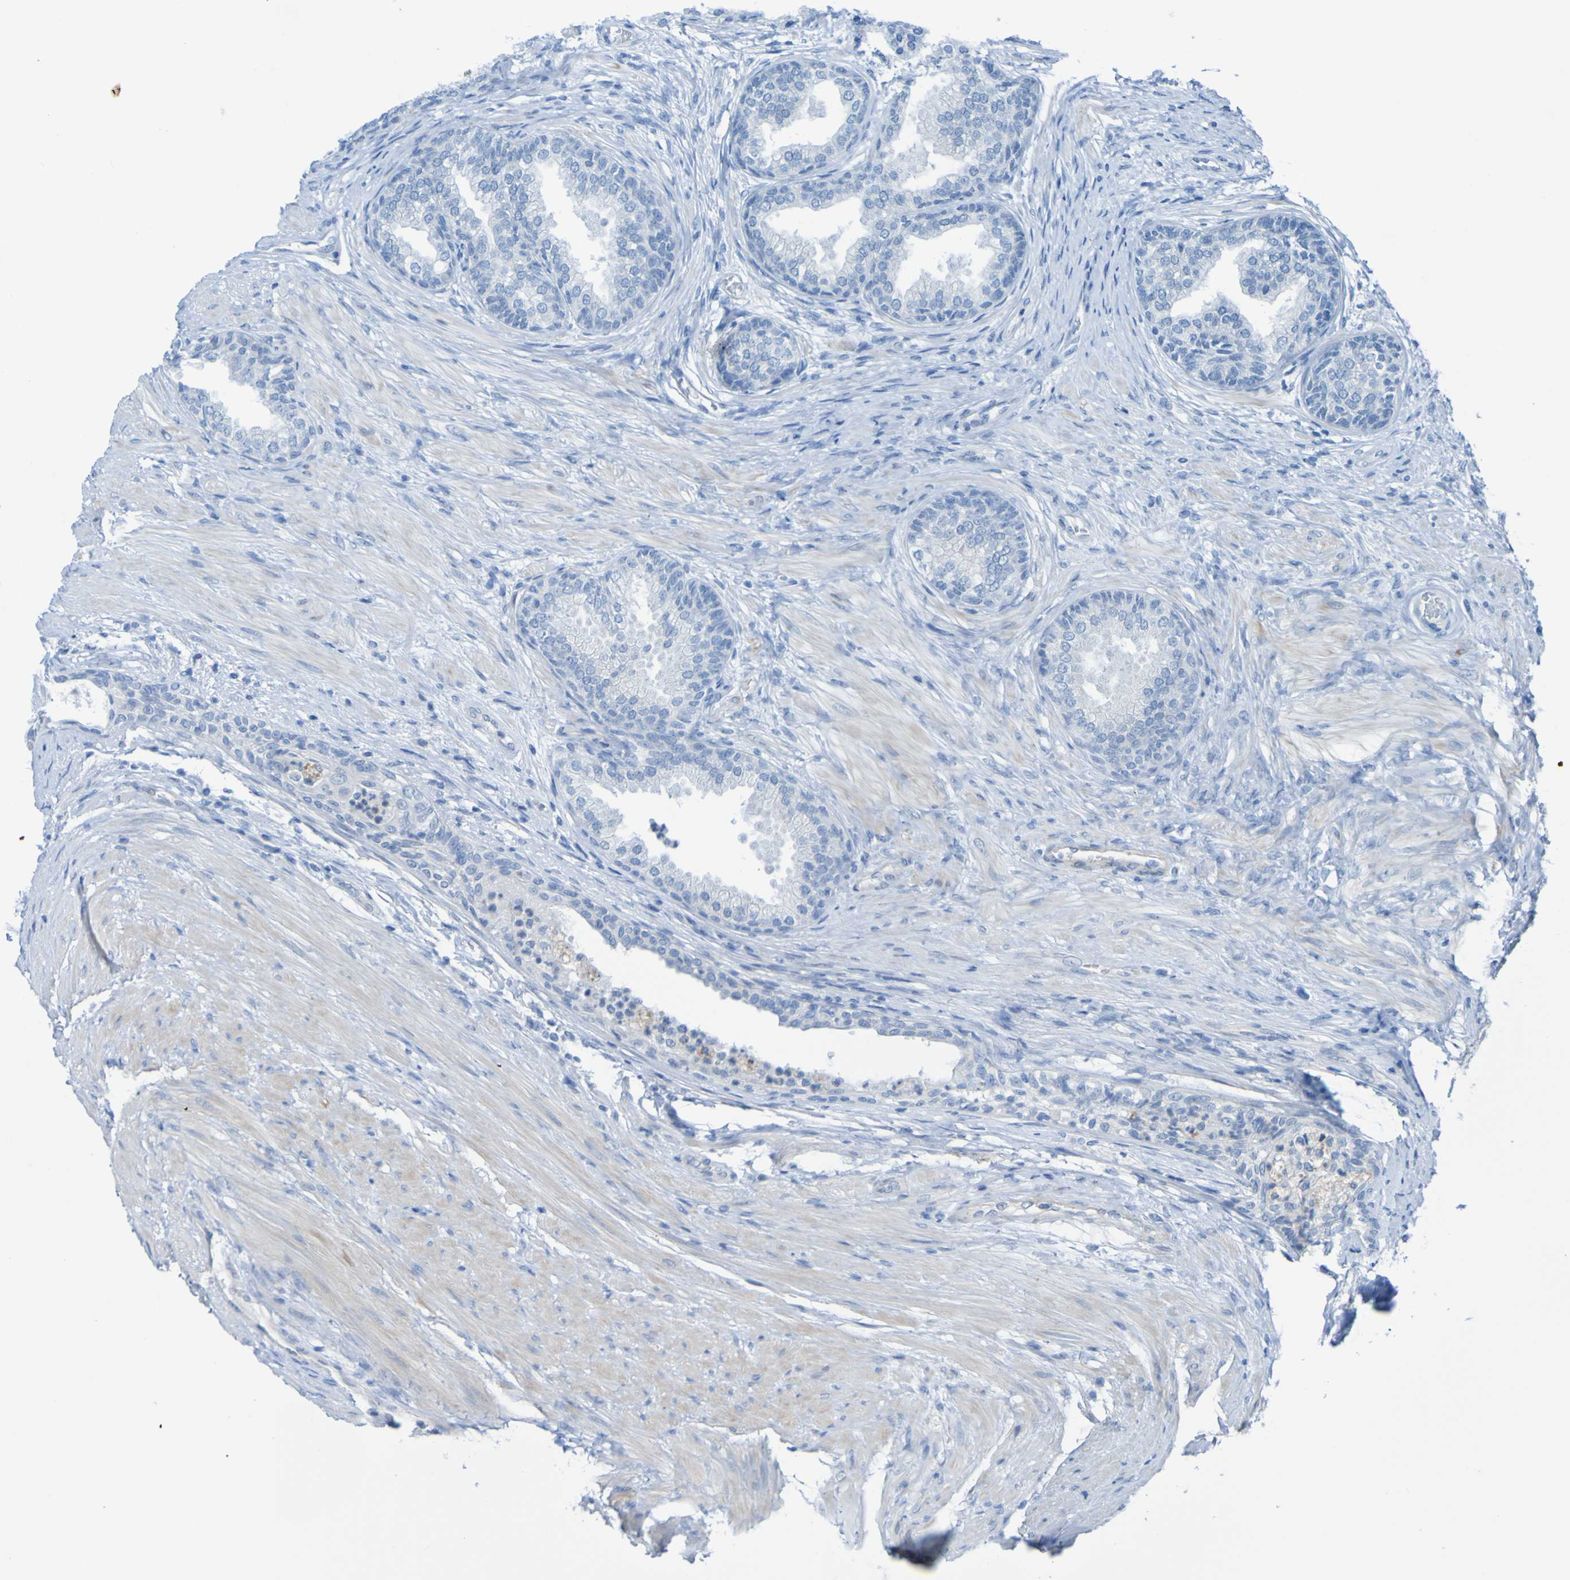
{"staining": {"intensity": "negative", "quantity": "none", "location": "none"}, "tissue": "prostate", "cell_type": "Glandular cells", "image_type": "normal", "snomed": [{"axis": "morphology", "description": "Normal tissue, NOS"}, {"axis": "topography", "description": "Prostate"}], "caption": "IHC micrograph of normal prostate: prostate stained with DAB (3,3'-diaminobenzidine) exhibits no significant protein positivity in glandular cells. (Brightfield microscopy of DAB immunohistochemistry (IHC) at high magnification).", "gene": "ACMSD", "patient": {"sex": "male", "age": 76}}